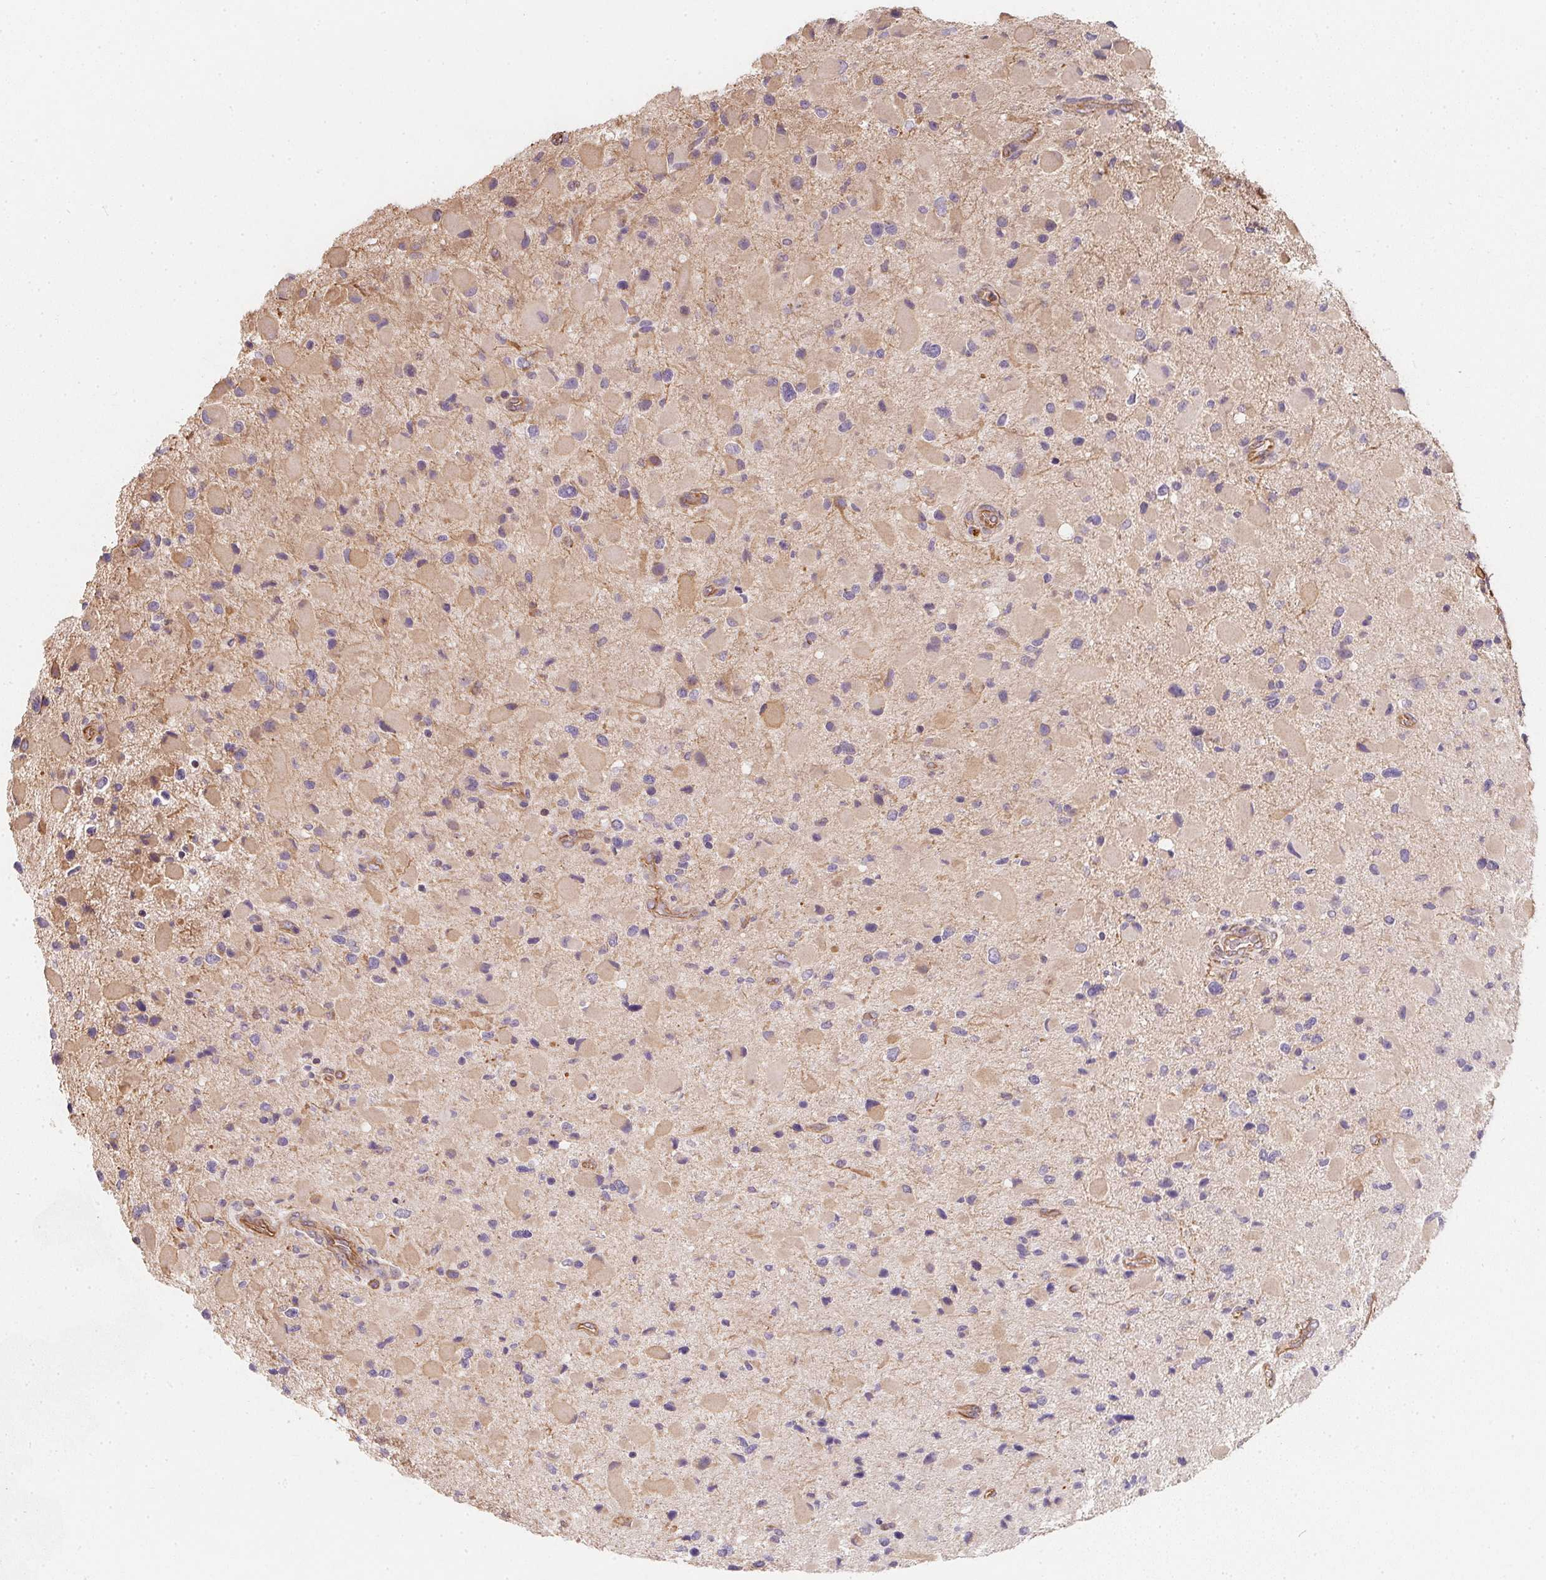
{"staining": {"intensity": "negative", "quantity": "none", "location": "none"}, "tissue": "glioma", "cell_type": "Tumor cells", "image_type": "cancer", "snomed": [{"axis": "morphology", "description": "Glioma, malignant, Low grade"}, {"axis": "topography", "description": "Brain"}], "caption": "Human glioma stained for a protein using immunohistochemistry (IHC) displays no expression in tumor cells.", "gene": "TBKBP1", "patient": {"sex": "female", "age": 32}}